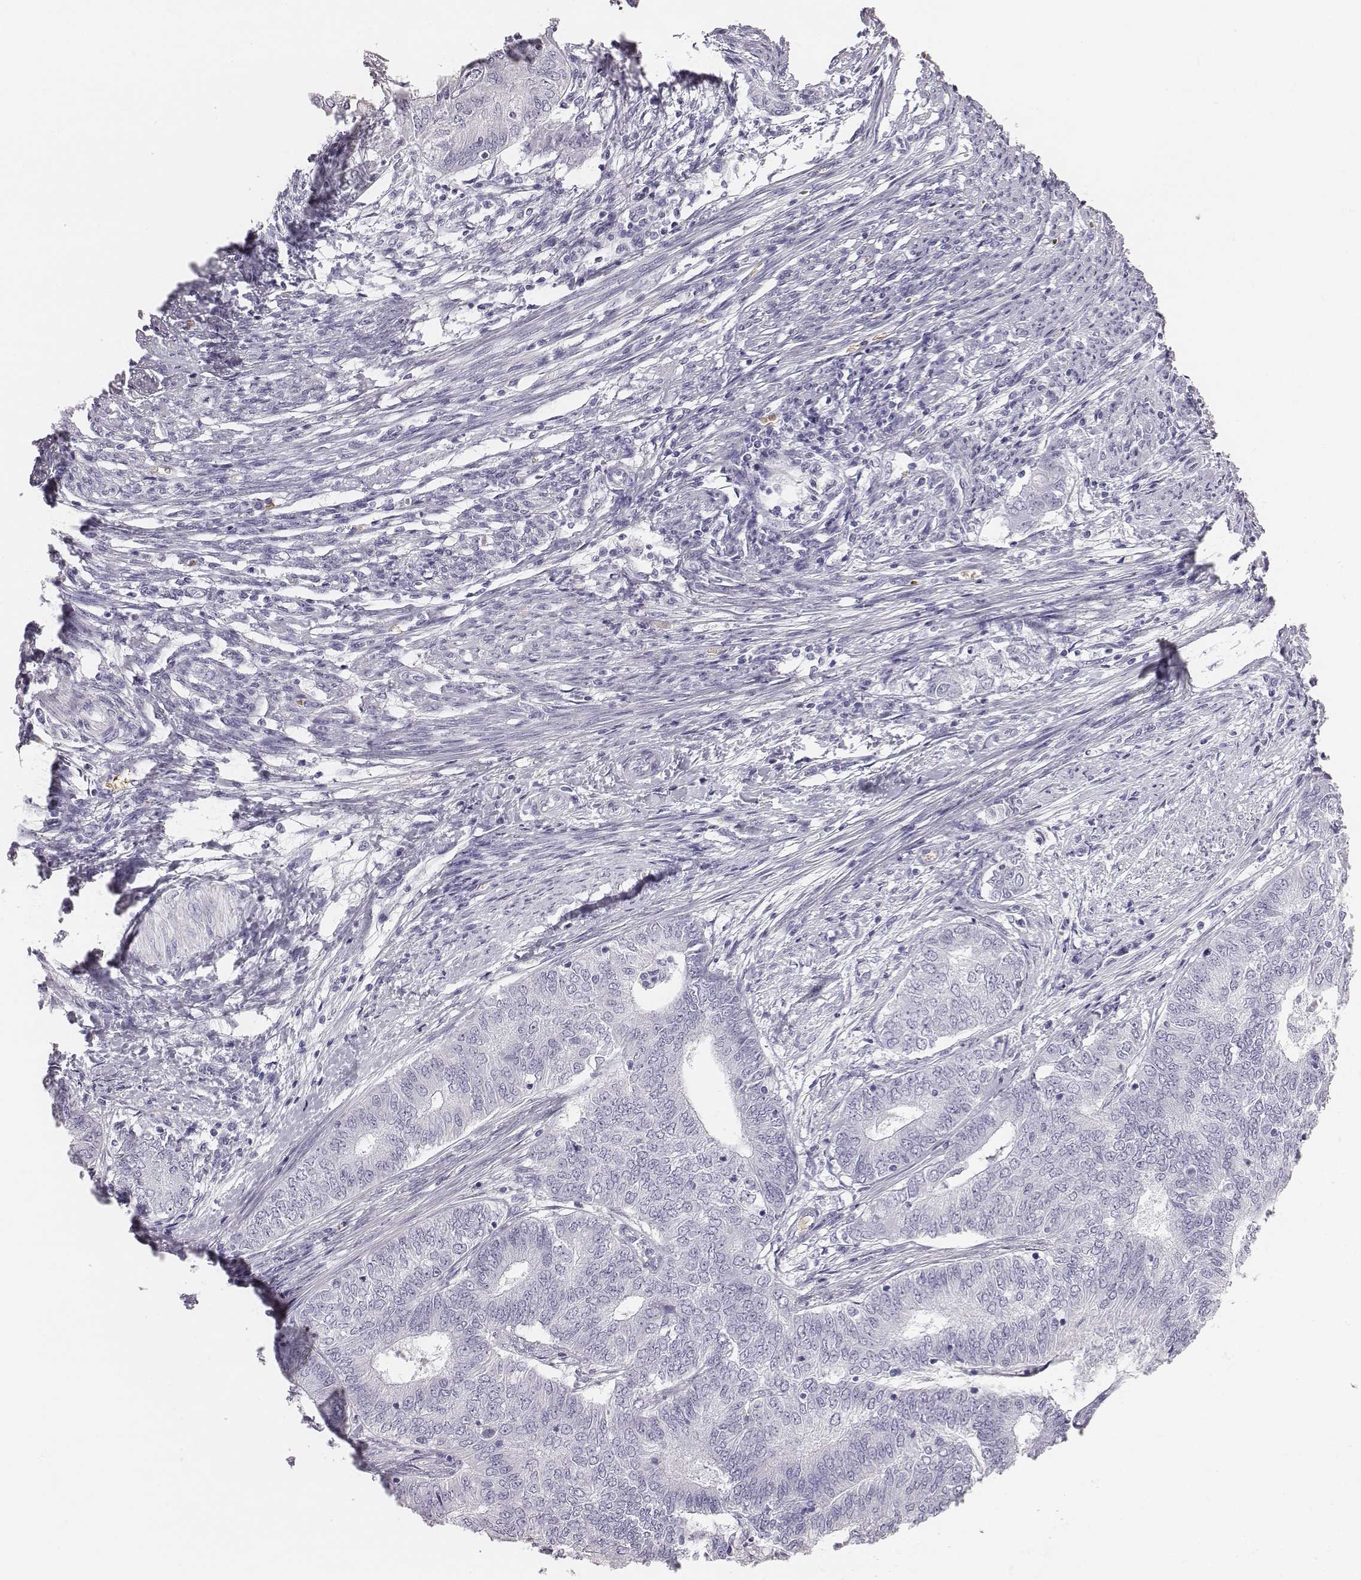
{"staining": {"intensity": "negative", "quantity": "none", "location": "none"}, "tissue": "endometrial cancer", "cell_type": "Tumor cells", "image_type": "cancer", "snomed": [{"axis": "morphology", "description": "Adenocarcinoma, NOS"}, {"axis": "topography", "description": "Endometrium"}], "caption": "IHC of human endometrial cancer displays no expression in tumor cells.", "gene": "HBZ", "patient": {"sex": "female", "age": 62}}